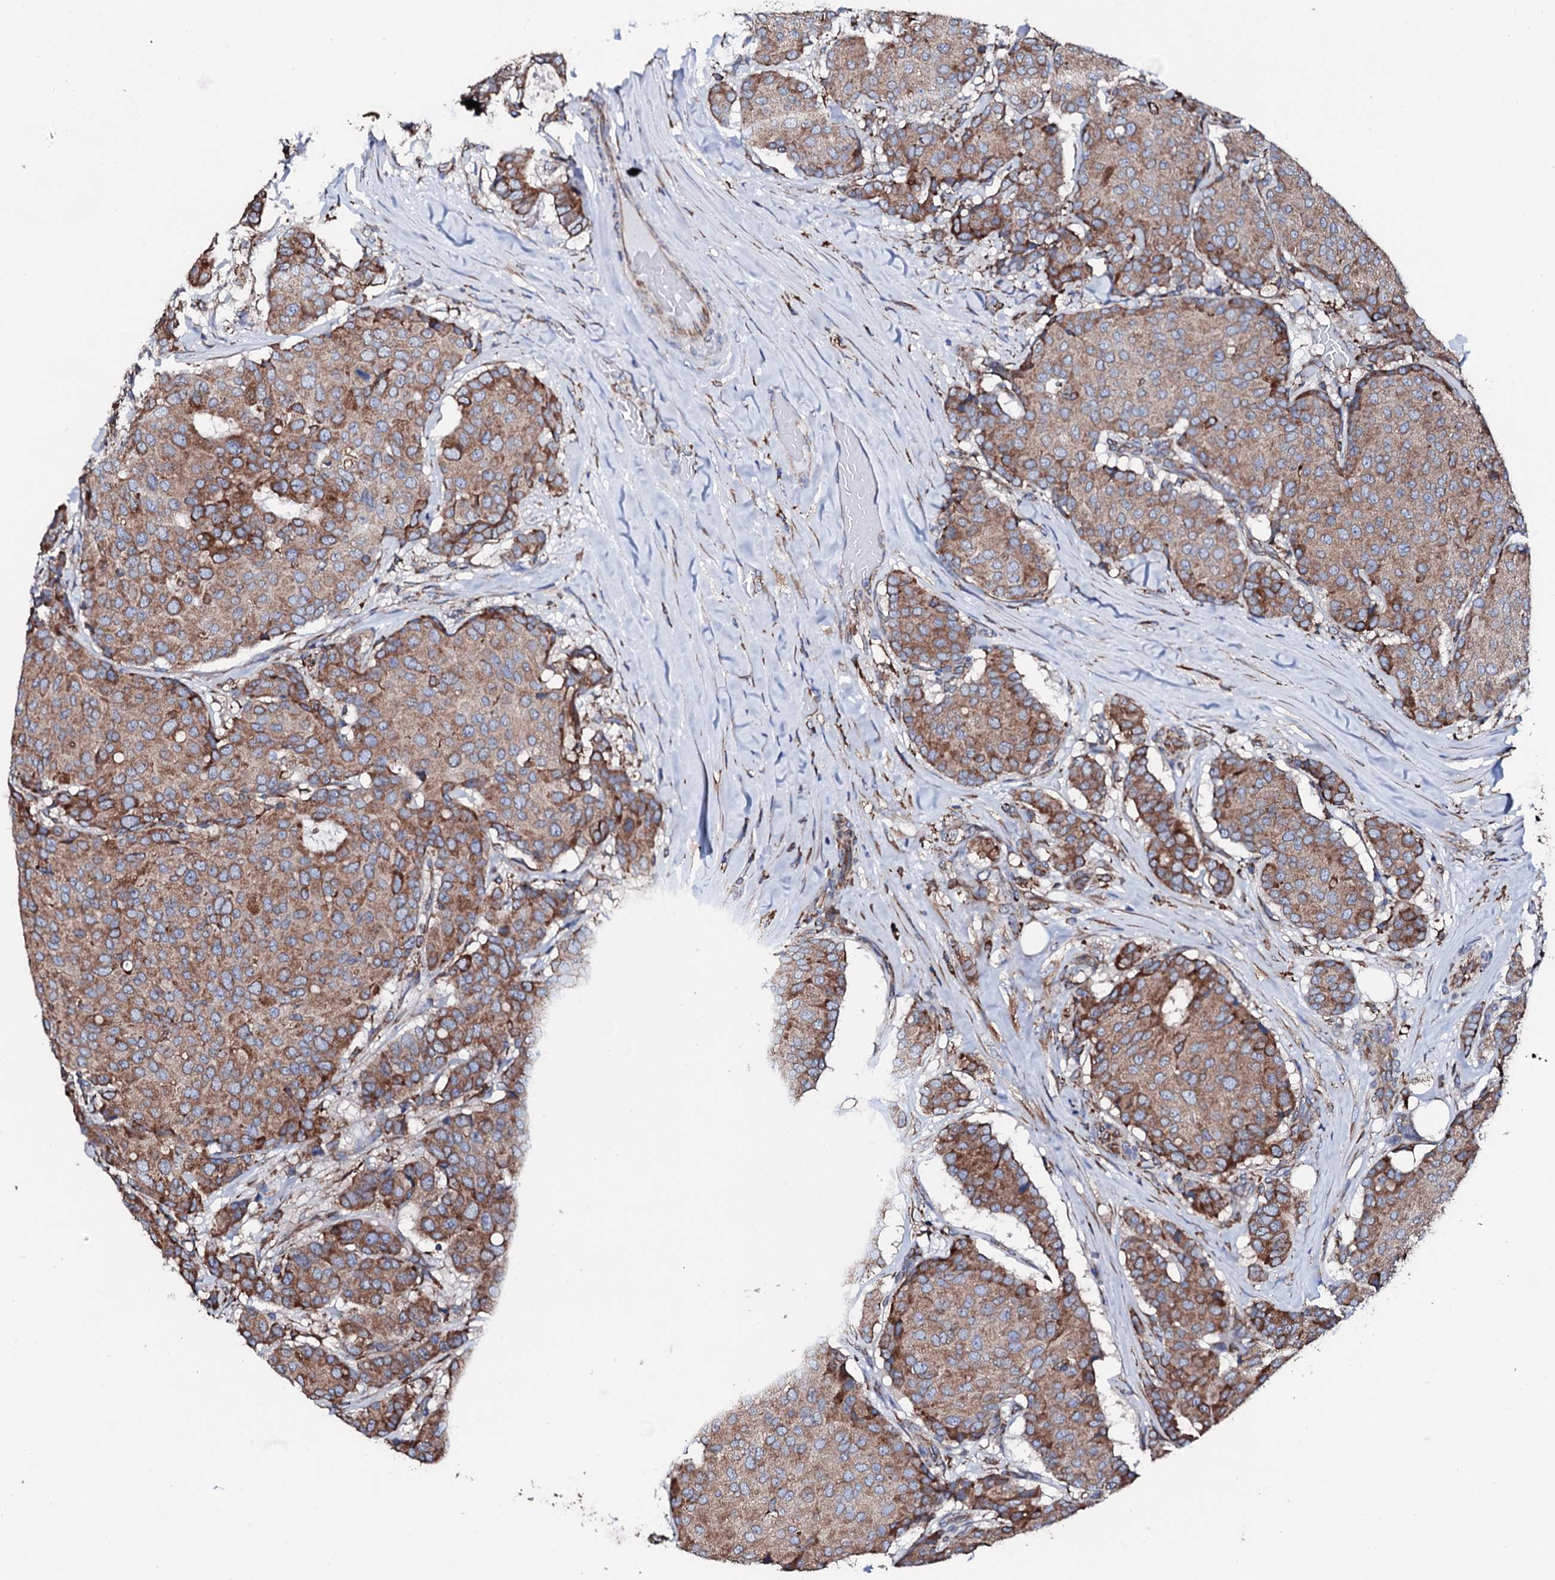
{"staining": {"intensity": "moderate", "quantity": ">75%", "location": "cytoplasmic/membranous"}, "tissue": "breast cancer", "cell_type": "Tumor cells", "image_type": "cancer", "snomed": [{"axis": "morphology", "description": "Duct carcinoma"}, {"axis": "topography", "description": "Breast"}], "caption": "Human breast invasive ductal carcinoma stained with a protein marker displays moderate staining in tumor cells.", "gene": "AMDHD1", "patient": {"sex": "female", "age": 75}}